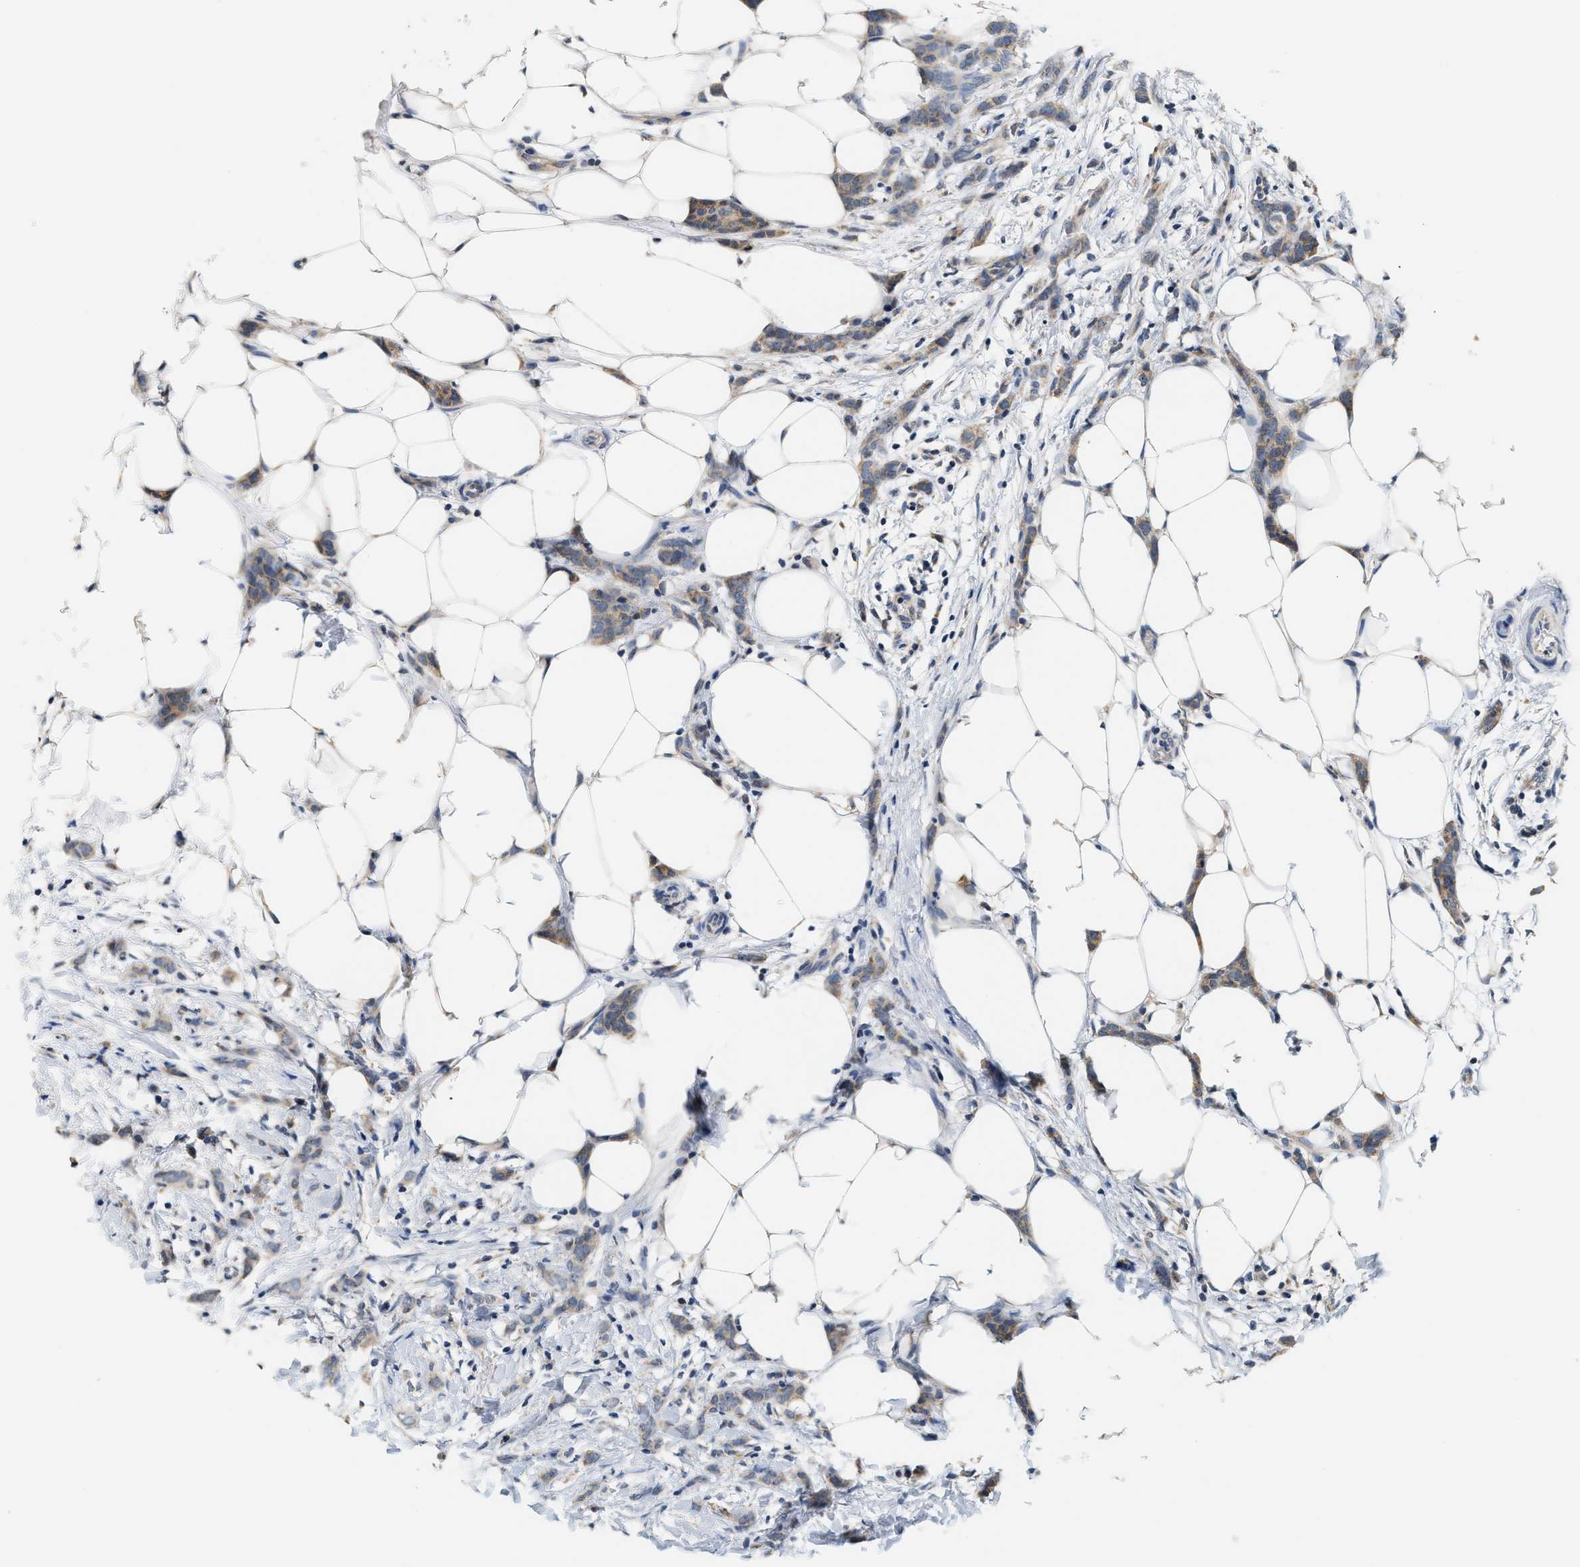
{"staining": {"intensity": "weak", "quantity": ">75%", "location": "cytoplasmic/membranous"}, "tissue": "breast cancer", "cell_type": "Tumor cells", "image_type": "cancer", "snomed": [{"axis": "morphology", "description": "Lobular carcinoma"}, {"axis": "topography", "description": "Skin"}, {"axis": "topography", "description": "Breast"}], "caption": "Immunohistochemical staining of breast lobular carcinoma exhibits low levels of weak cytoplasmic/membranous protein staining in about >75% of tumor cells. The staining was performed using DAB, with brown indicating positive protein expression. Nuclei are stained blue with hematoxylin.", "gene": "GIGYF1", "patient": {"sex": "female", "age": 46}}